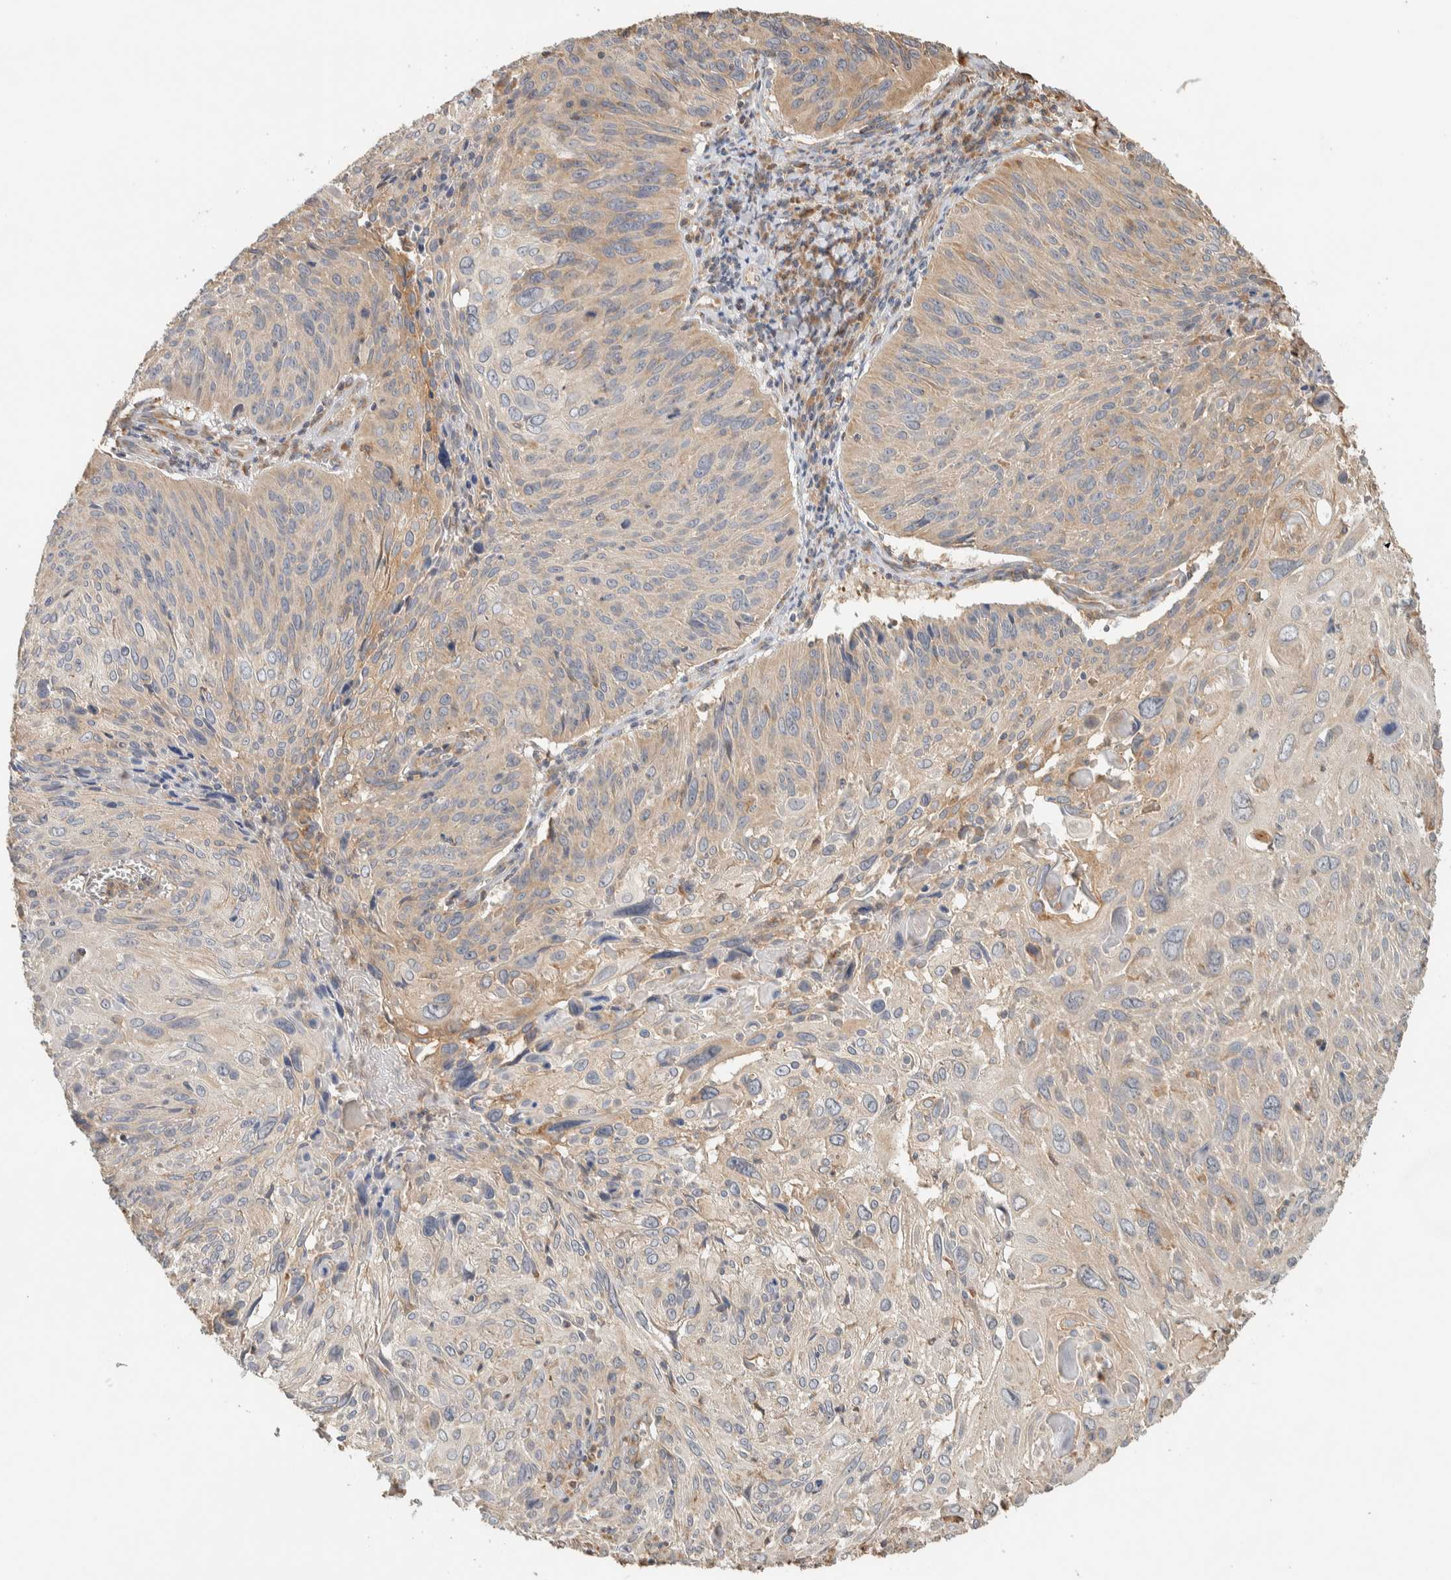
{"staining": {"intensity": "weak", "quantity": "<25%", "location": "cytoplasmic/membranous"}, "tissue": "cervical cancer", "cell_type": "Tumor cells", "image_type": "cancer", "snomed": [{"axis": "morphology", "description": "Squamous cell carcinoma, NOS"}, {"axis": "topography", "description": "Cervix"}], "caption": "Cervical cancer stained for a protein using immunohistochemistry displays no expression tumor cells.", "gene": "RAB11FIP1", "patient": {"sex": "female", "age": 51}}